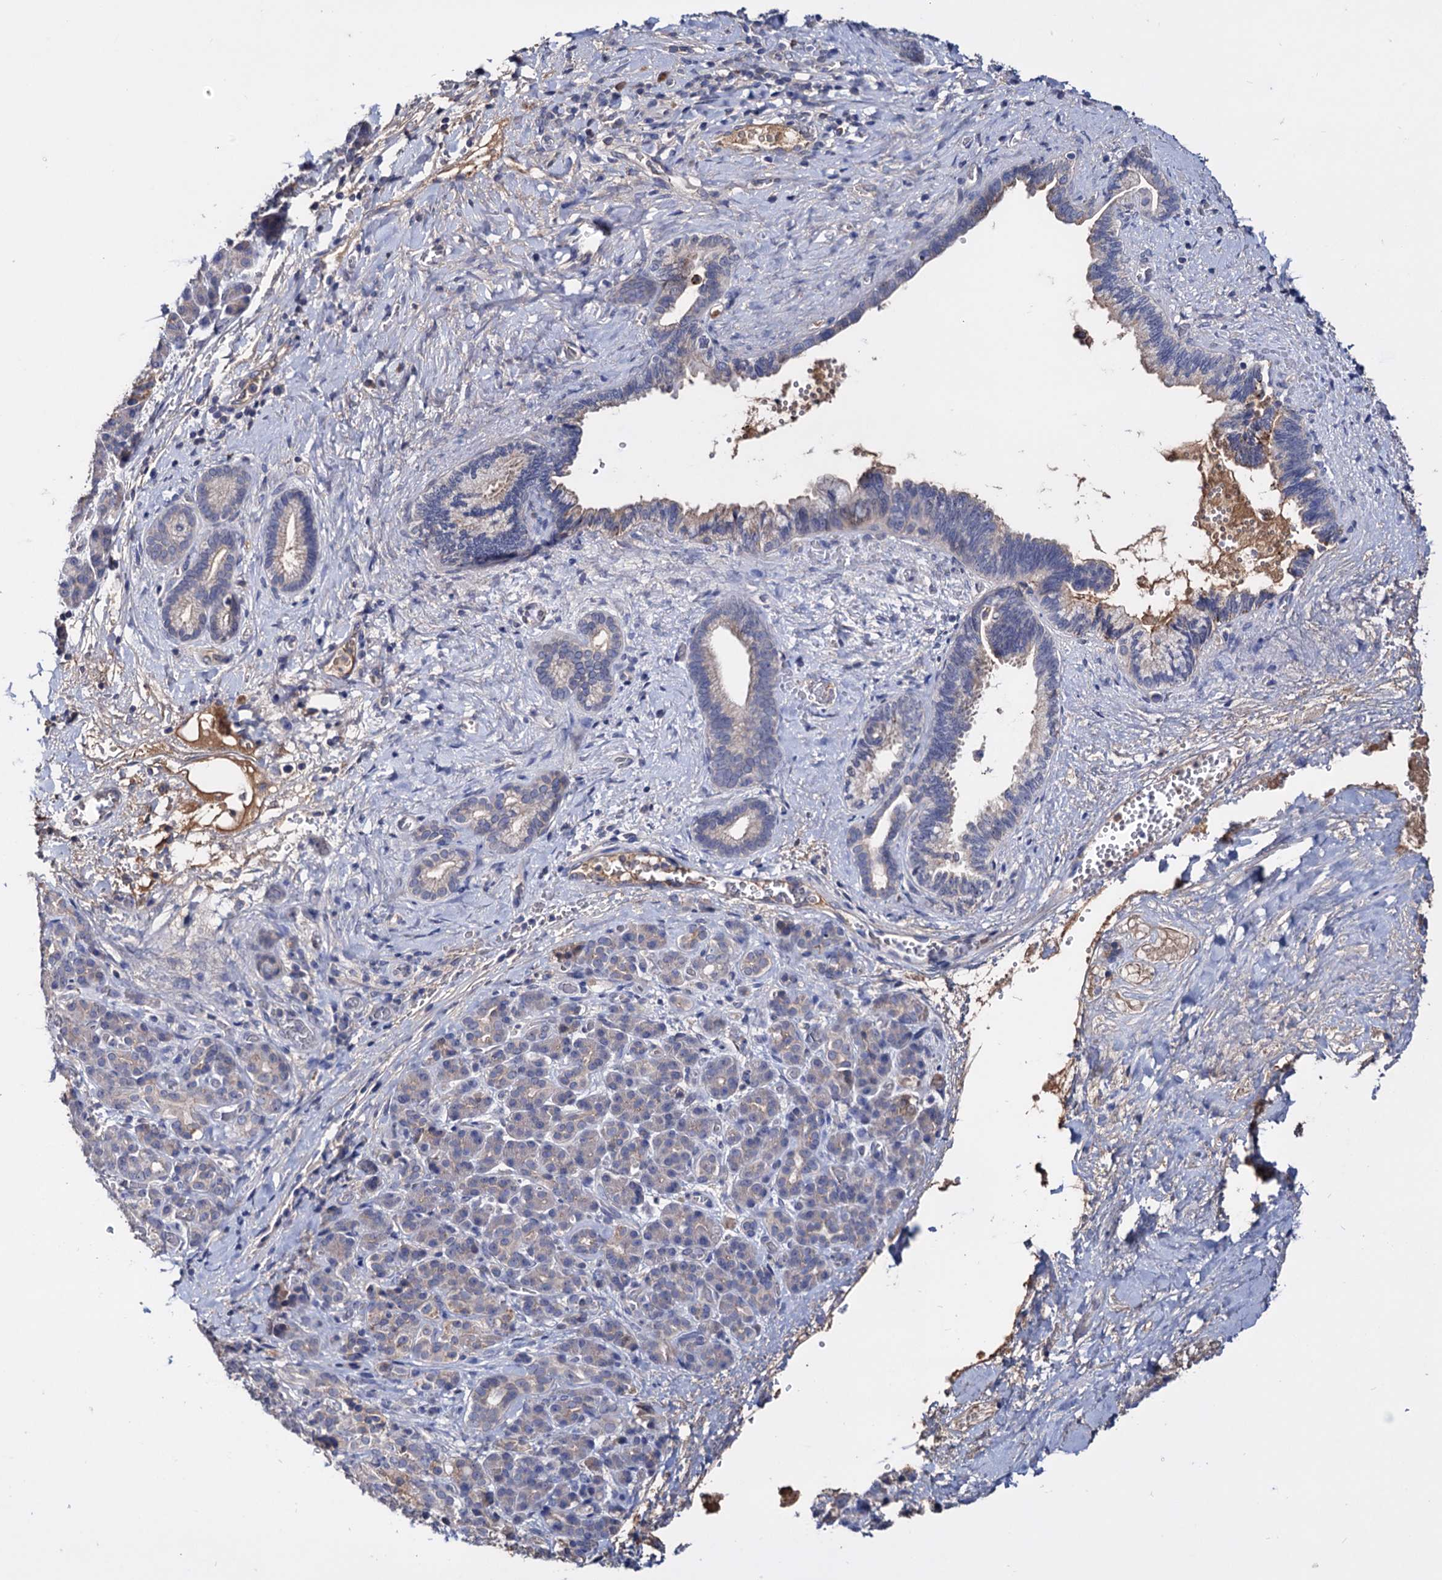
{"staining": {"intensity": "negative", "quantity": "none", "location": "none"}, "tissue": "pancreatic cancer", "cell_type": "Tumor cells", "image_type": "cancer", "snomed": [{"axis": "morphology", "description": "Adenocarcinoma, NOS"}, {"axis": "topography", "description": "Pancreas"}], "caption": "Pancreatic cancer was stained to show a protein in brown. There is no significant expression in tumor cells. (Immunohistochemistry (ihc), brightfield microscopy, high magnification).", "gene": "NPAS4", "patient": {"sex": "male", "age": 59}}